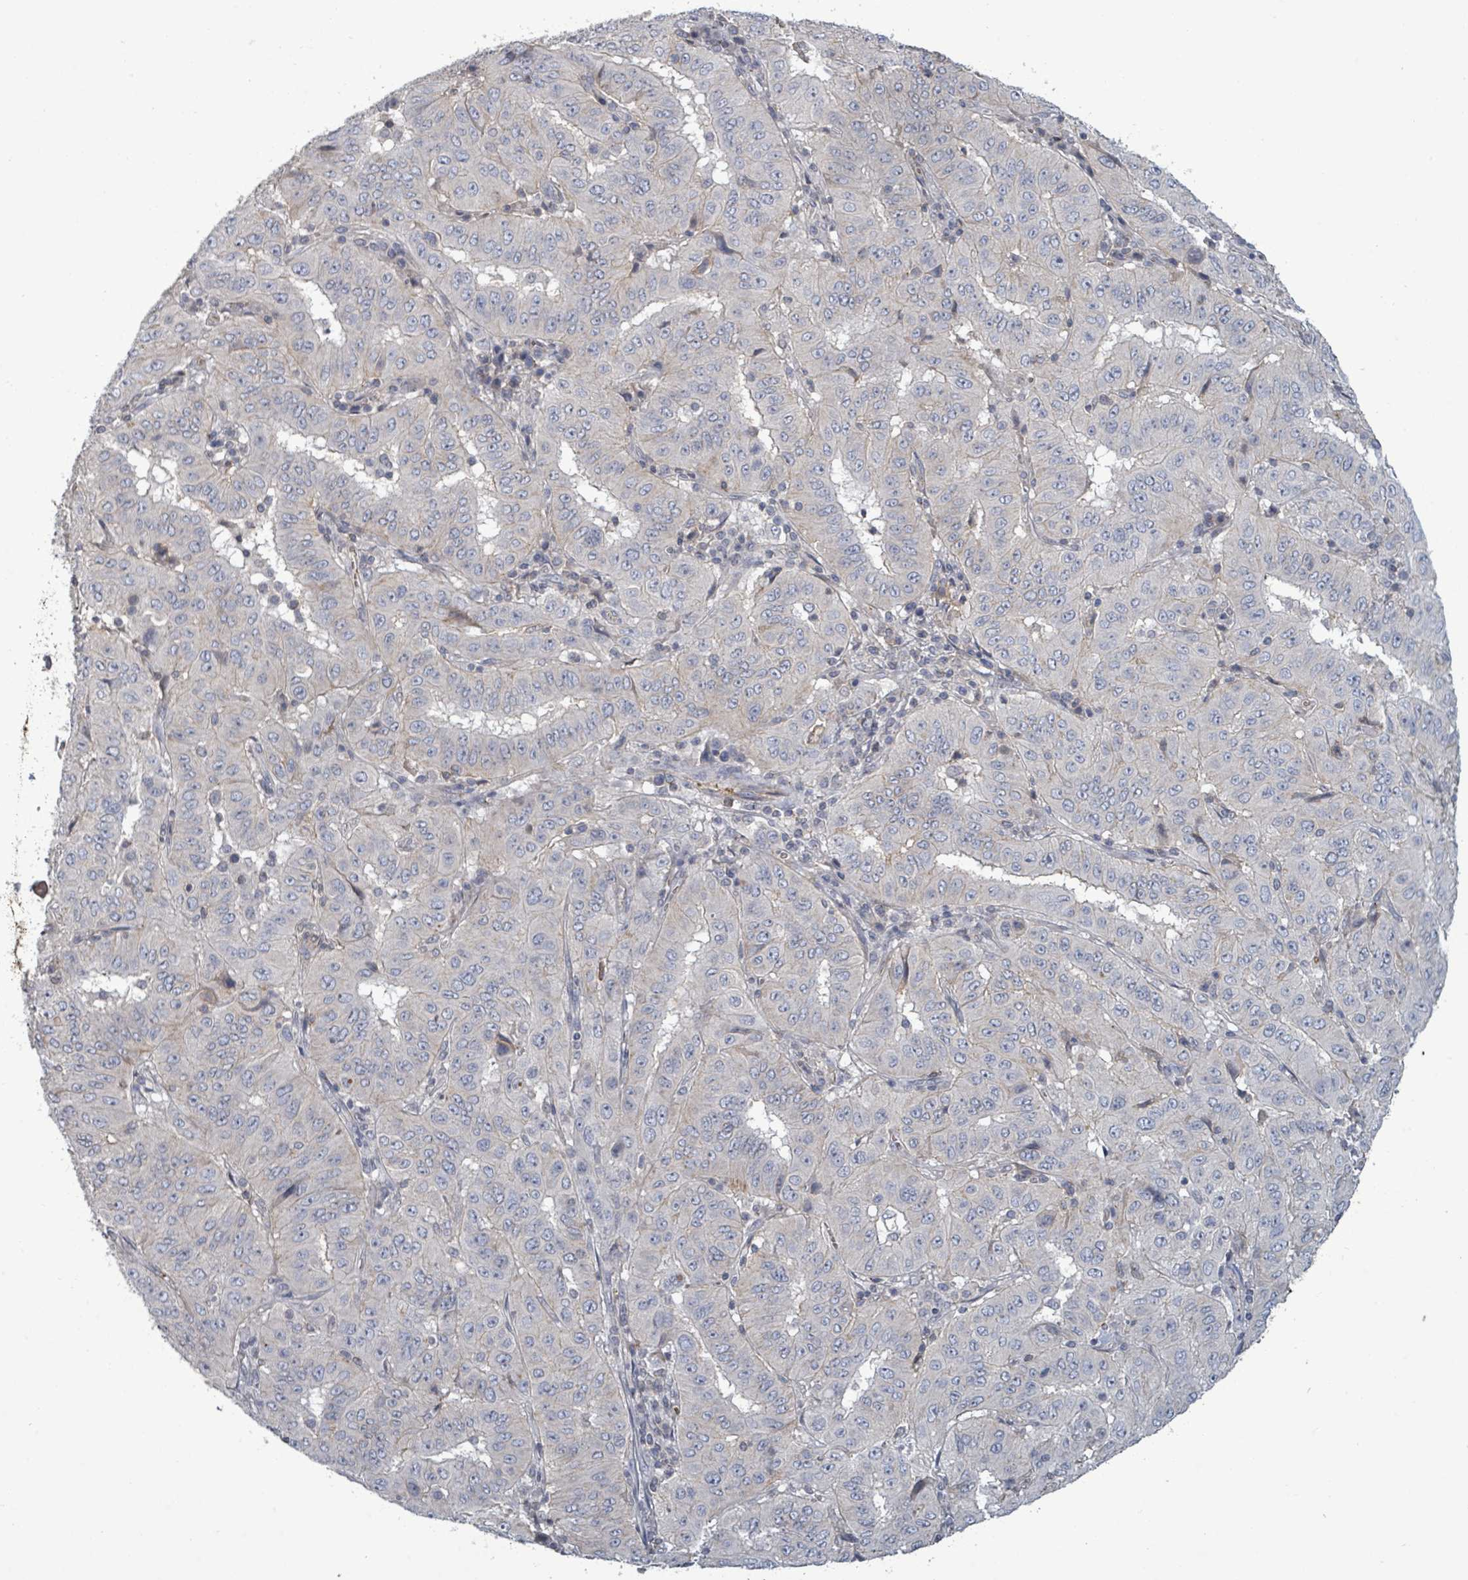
{"staining": {"intensity": "negative", "quantity": "none", "location": "none"}, "tissue": "pancreatic cancer", "cell_type": "Tumor cells", "image_type": "cancer", "snomed": [{"axis": "morphology", "description": "Adenocarcinoma, NOS"}, {"axis": "topography", "description": "Pancreas"}], "caption": "Protein analysis of pancreatic cancer reveals no significant expression in tumor cells.", "gene": "GRM8", "patient": {"sex": "male", "age": 63}}